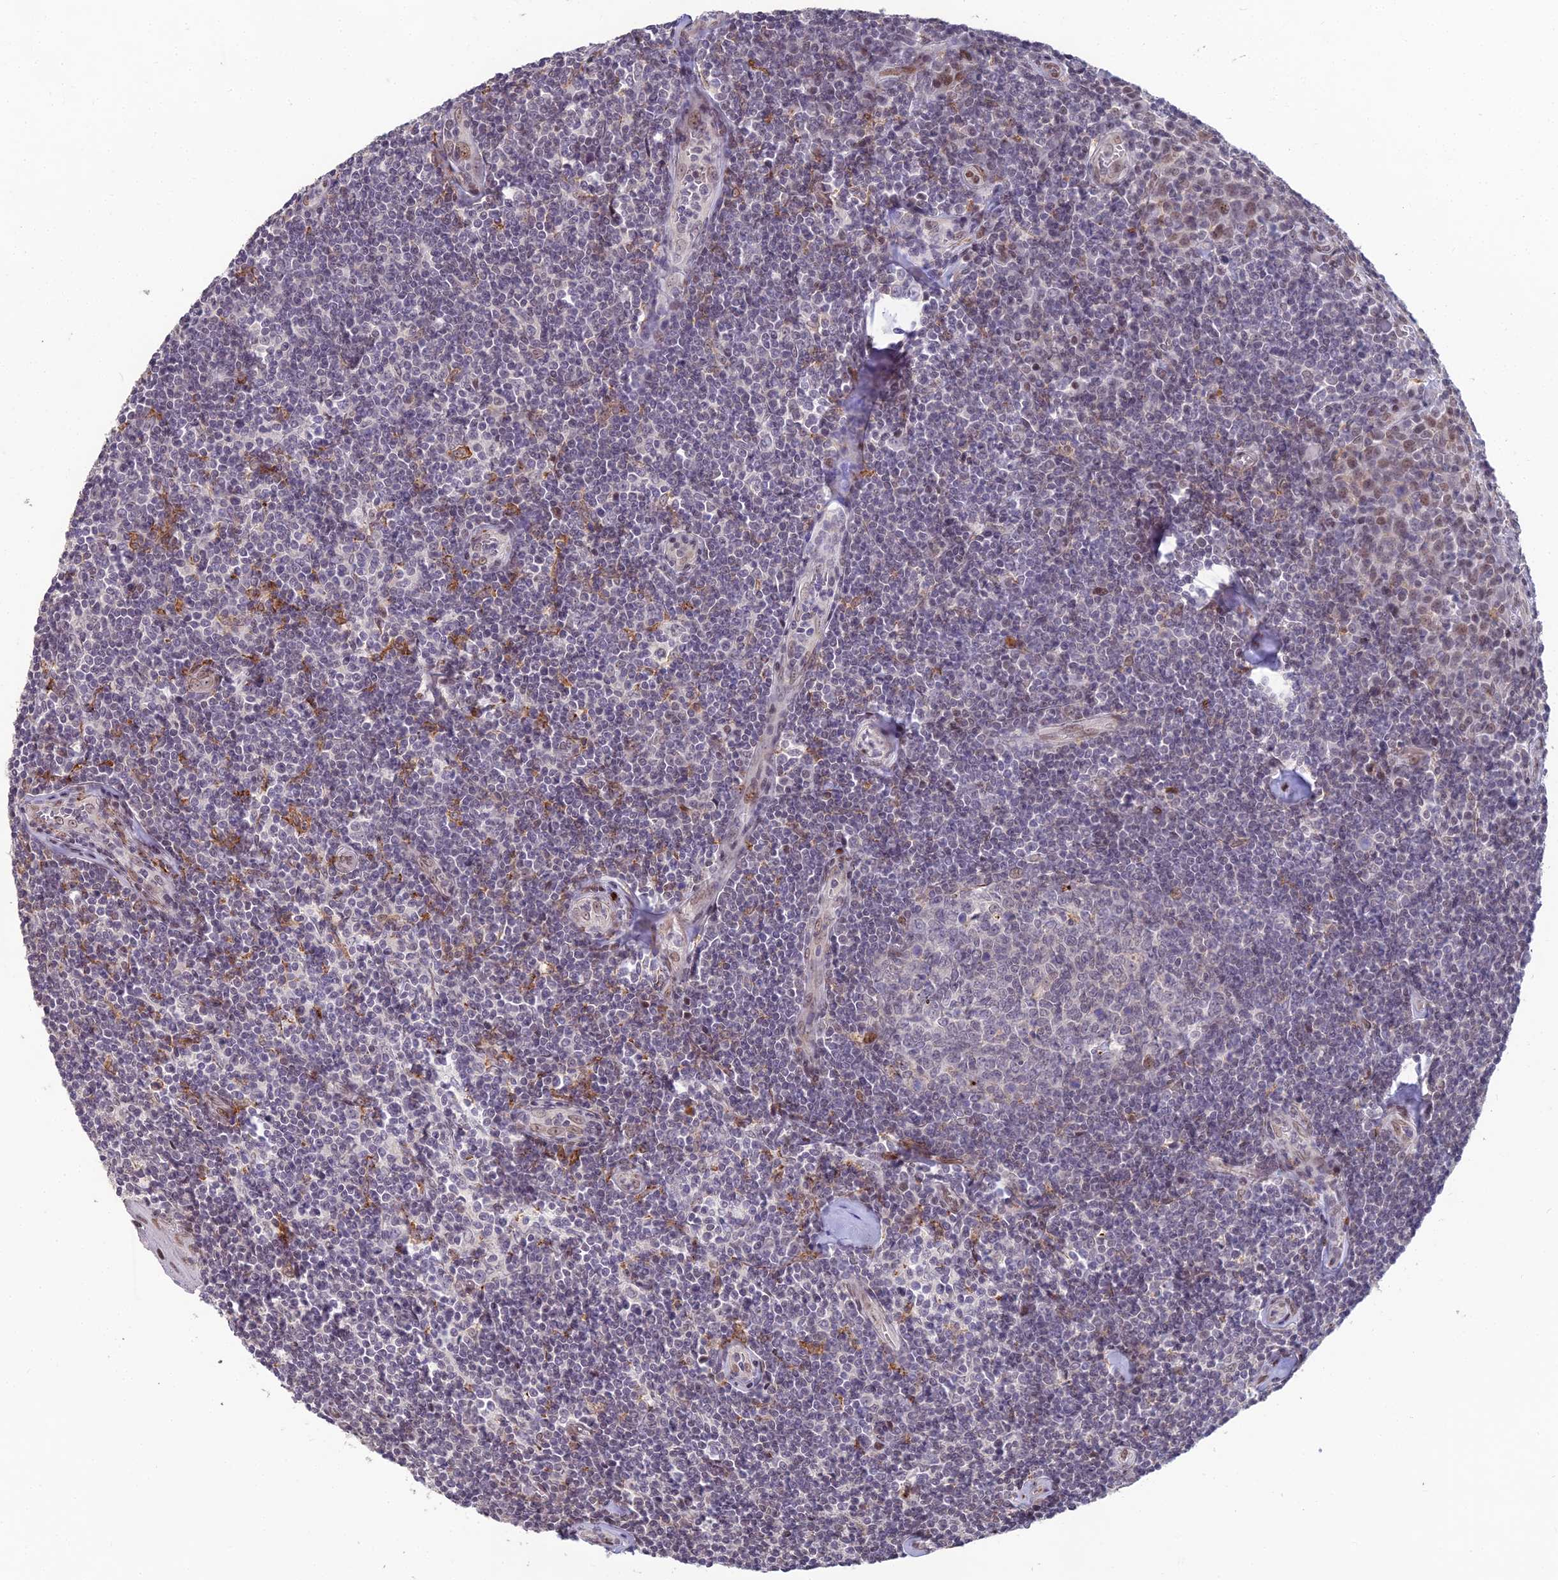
{"staining": {"intensity": "moderate", "quantity": ">75%", "location": "nuclear"}, "tissue": "tonsil", "cell_type": "Germinal center cells", "image_type": "normal", "snomed": [{"axis": "morphology", "description": "Normal tissue, NOS"}, {"axis": "topography", "description": "Tonsil"}], "caption": "Protein staining of normal tonsil shows moderate nuclear positivity in about >75% of germinal center cells. The protein is stained brown, and the nuclei are stained in blue (DAB (3,3'-diaminobenzidine) IHC with brightfield microscopy, high magnification).", "gene": "ABHD17A", "patient": {"sex": "male", "age": 27}}